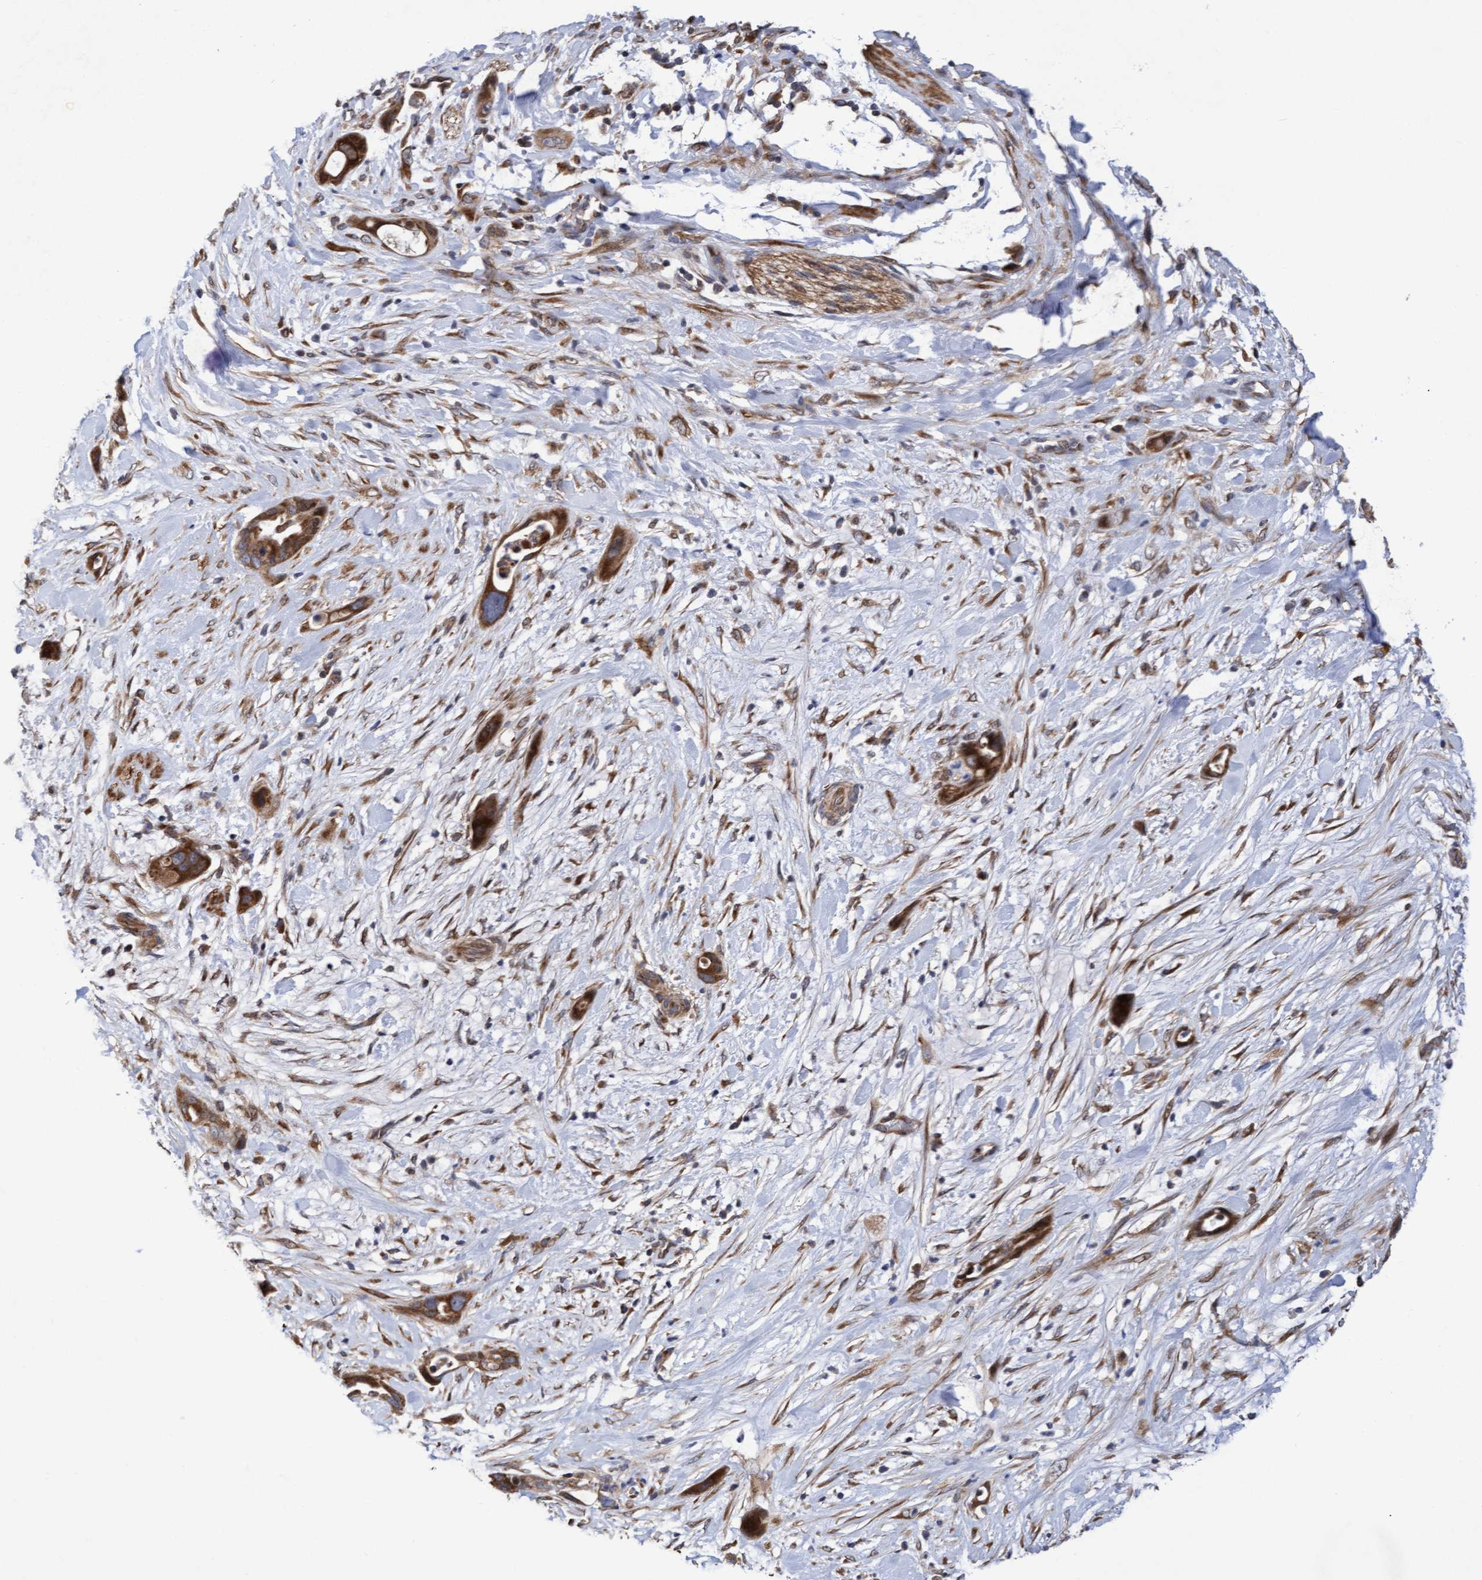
{"staining": {"intensity": "strong", "quantity": ">75%", "location": "cytoplasmic/membranous"}, "tissue": "pancreatic cancer", "cell_type": "Tumor cells", "image_type": "cancer", "snomed": [{"axis": "morphology", "description": "Adenocarcinoma, NOS"}, {"axis": "topography", "description": "Pancreas"}], "caption": "Immunohistochemistry image of adenocarcinoma (pancreatic) stained for a protein (brown), which reveals high levels of strong cytoplasmic/membranous positivity in approximately >75% of tumor cells.", "gene": "ELP5", "patient": {"sex": "male", "age": 59}}